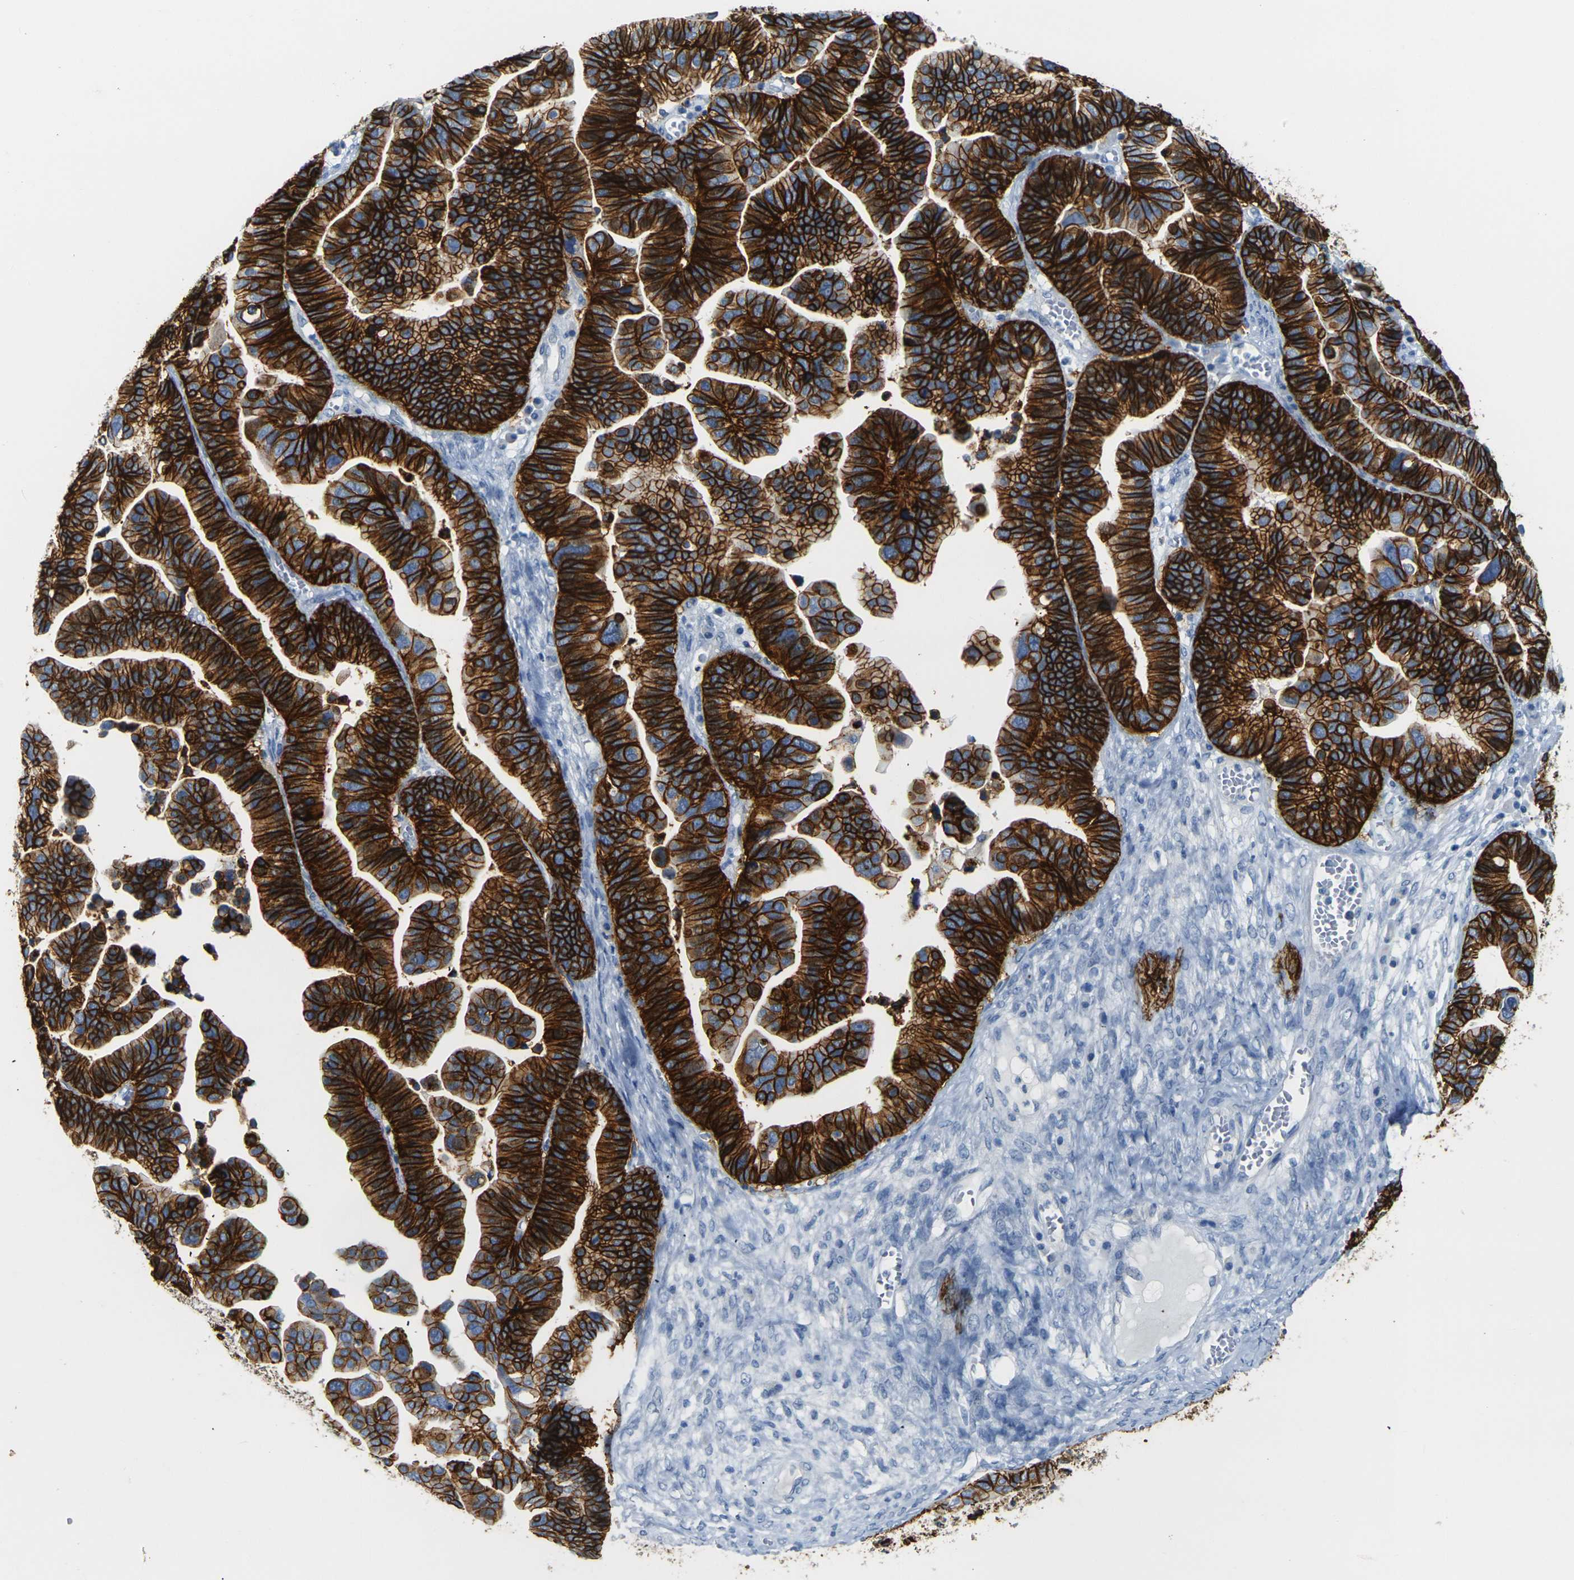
{"staining": {"intensity": "strong", "quantity": ">75%", "location": "cytoplasmic/membranous"}, "tissue": "ovarian cancer", "cell_type": "Tumor cells", "image_type": "cancer", "snomed": [{"axis": "morphology", "description": "Cystadenocarcinoma, serous, NOS"}, {"axis": "topography", "description": "Ovary"}], "caption": "The histopathology image displays a brown stain indicating the presence of a protein in the cytoplasmic/membranous of tumor cells in serous cystadenocarcinoma (ovarian).", "gene": "CLDN7", "patient": {"sex": "female", "age": 56}}